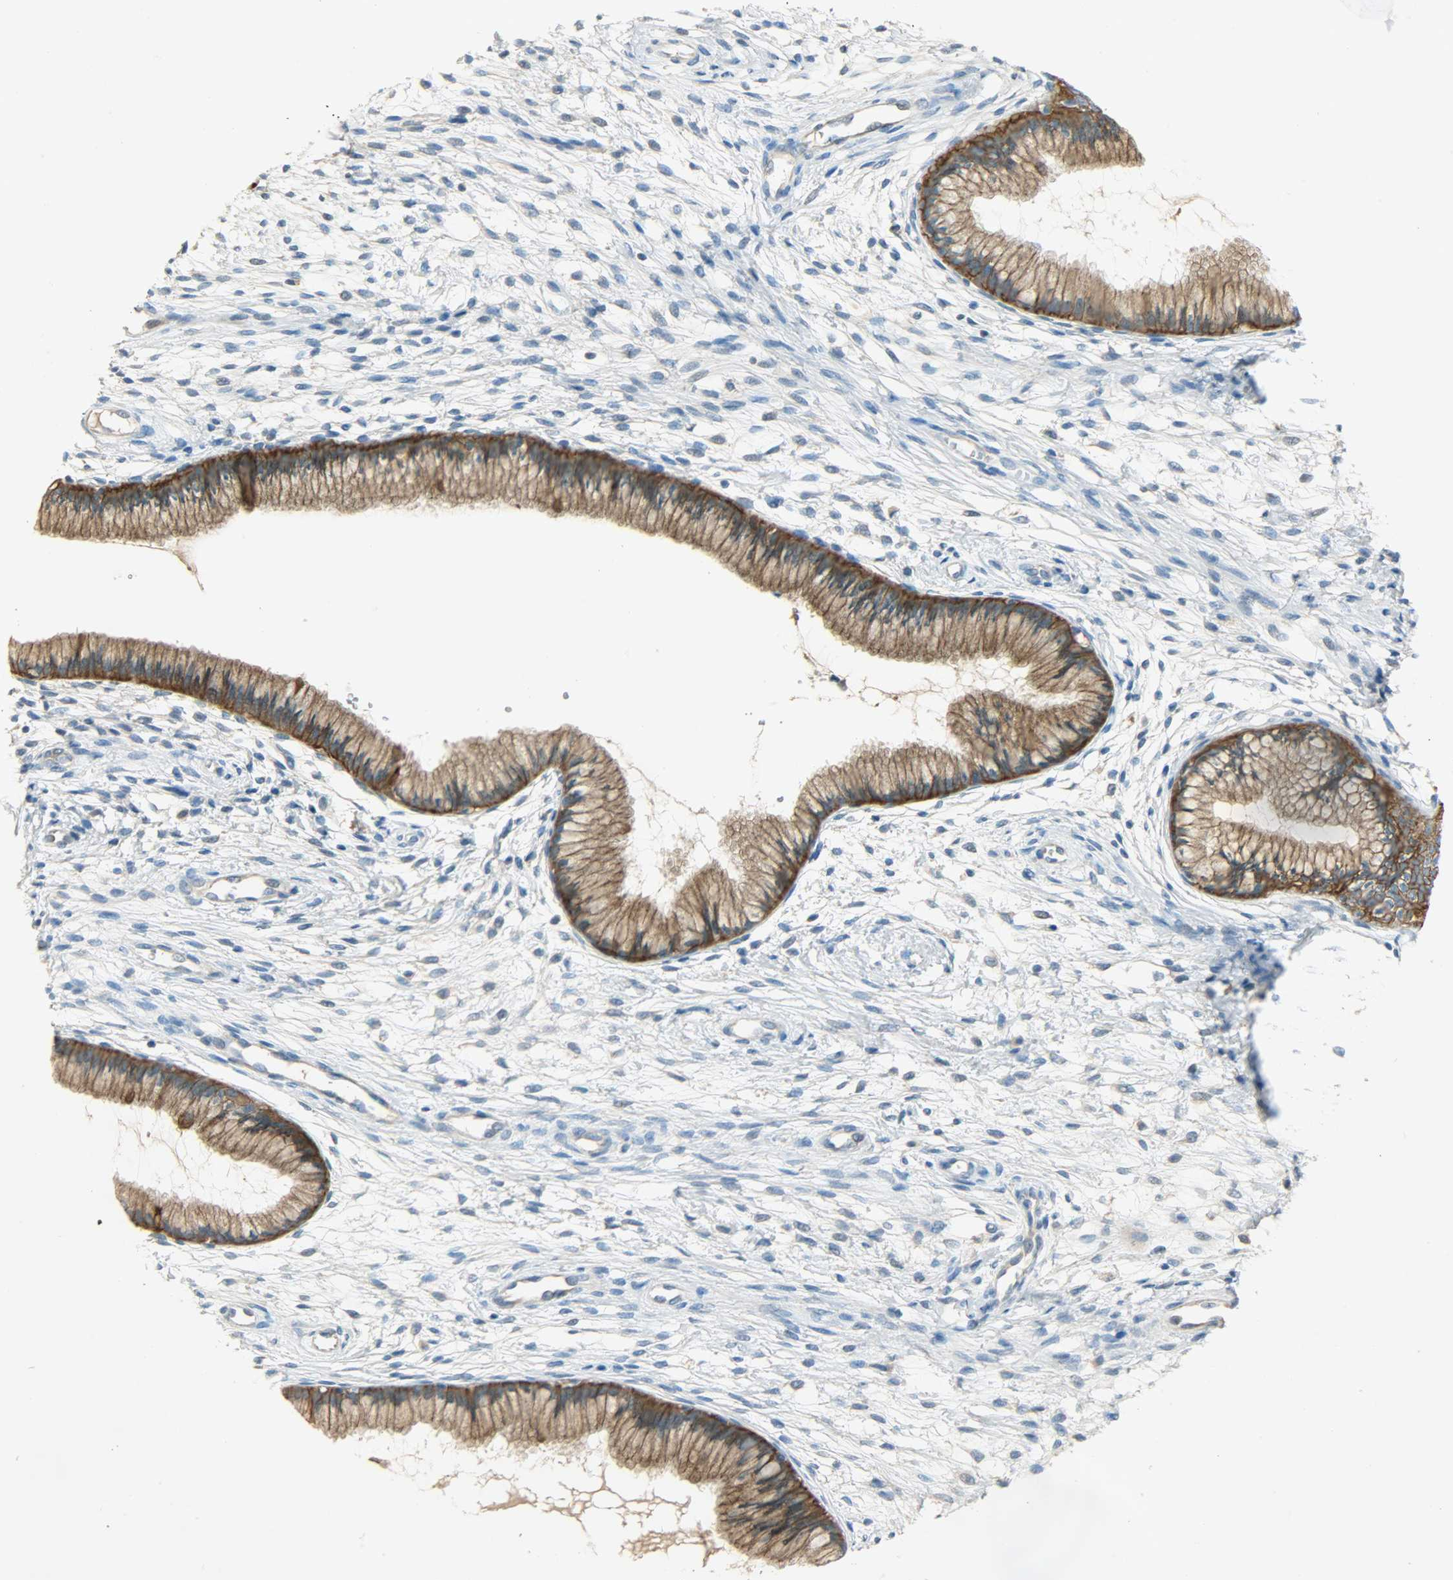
{"staining": {"intensity": "strong", "quantity": ">75%", "location": "cytoplasmic/membranous"}, "tissue": "cervix", "cell_type": "Glandular cells", "image_type": "normal", "snomed": [{"axis": "morphology", "description": "Normal tissue, NOS"}, {"axis": "topography", "description": "Cervix"}], "caption": "Immunohistochemical staining of benign cervix exhibits strong cytoplasmic/membranous protein staining in approximately >75% of glandular cells.", "gene": "DSG2", "patient": {"sex": "female", "age": 39}}